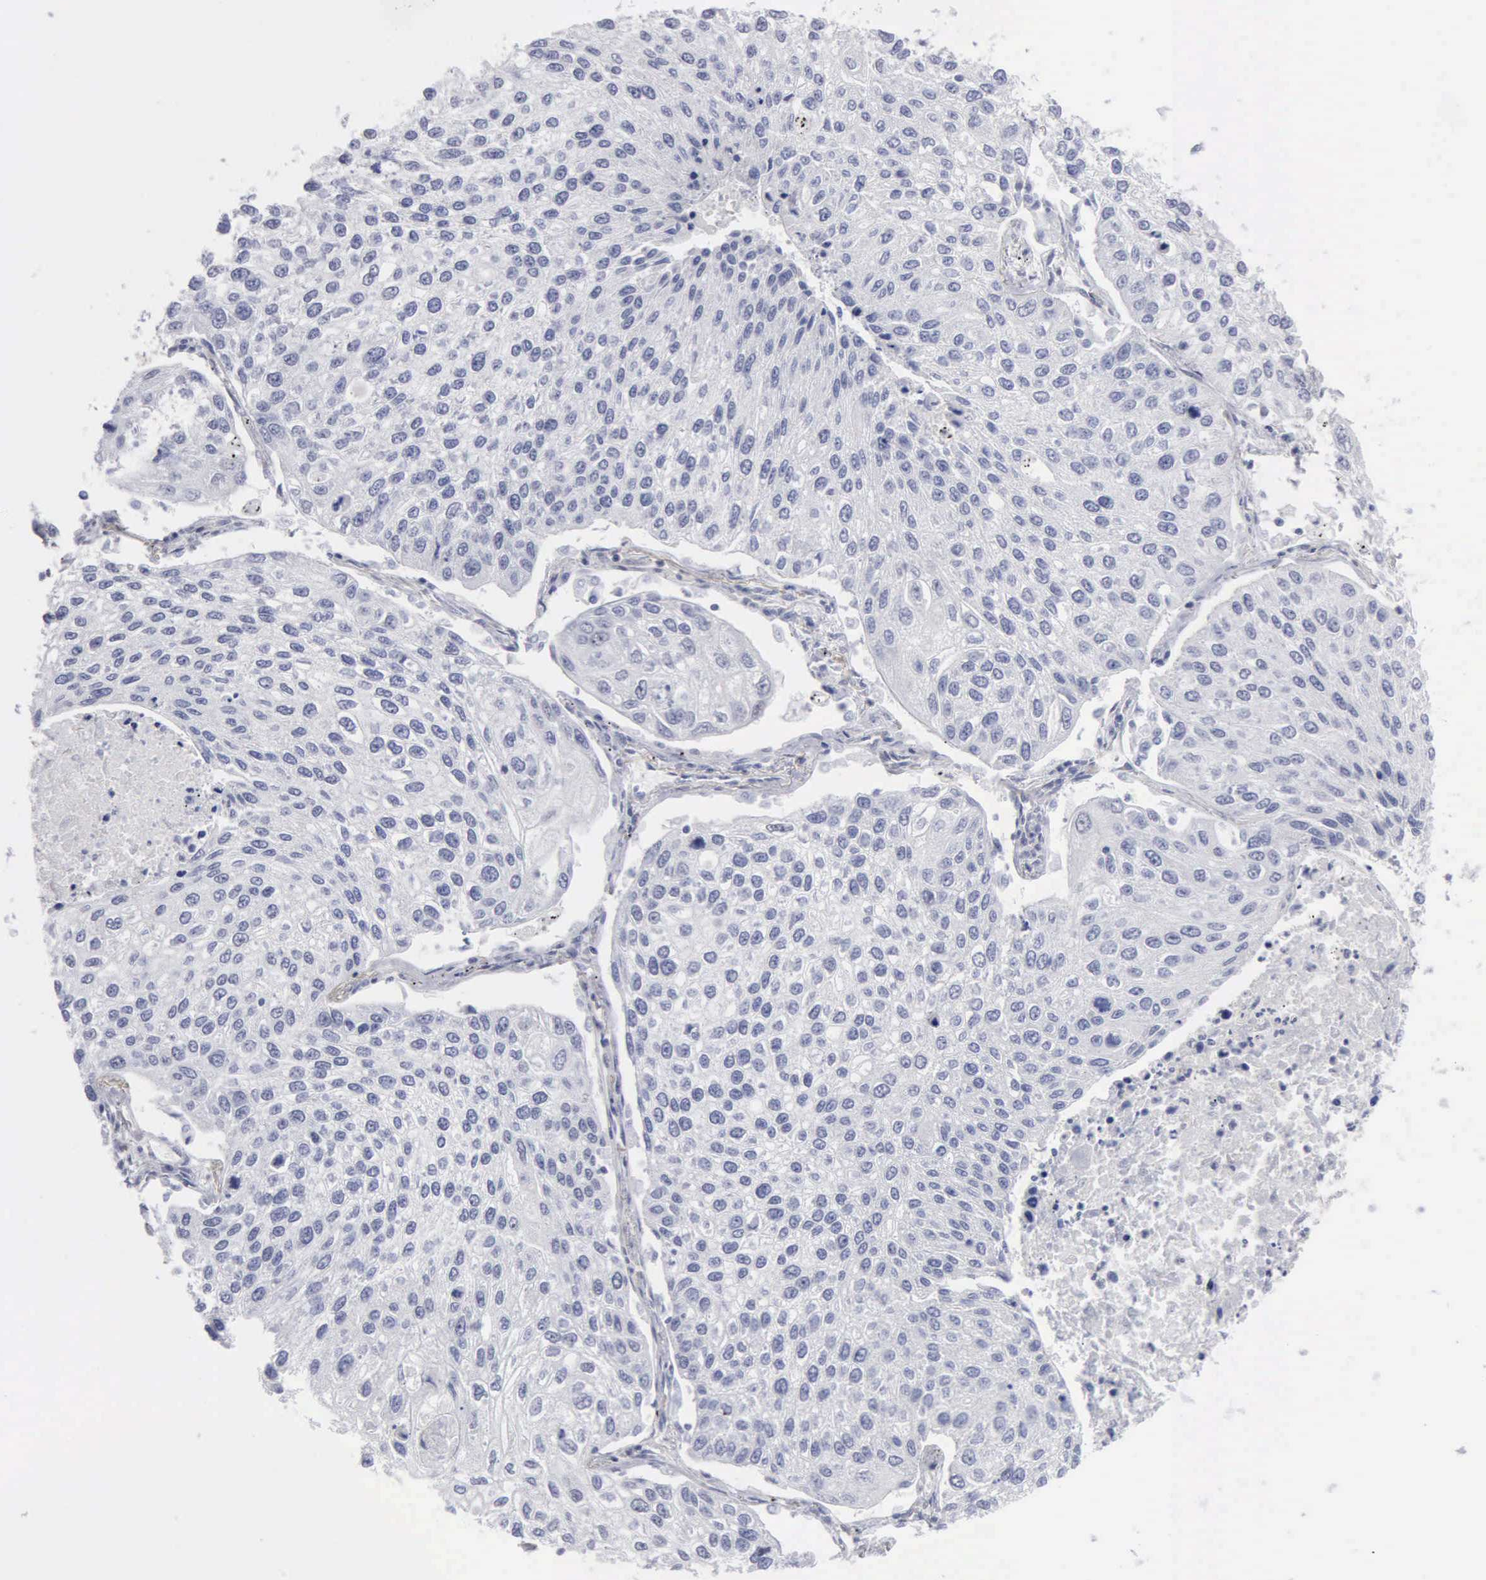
{"staining": {"intensity": "negative", "quantity": "none", "location": "none"}, "tissue": "lung cancer", "cell_type": "Tumor cells", "image_type": "cancer", "snomed": [{"axis": "morphology", "description": "Squamous cell carcinoma, NOS"}, {"axis": "topography", "description": "Lung"}], "caption": "The micrograph reveals no significant positivity in tumor cells of lung cancer.", "gene": "CCNG1", "patient": {"sex": "male", "age": 75}}